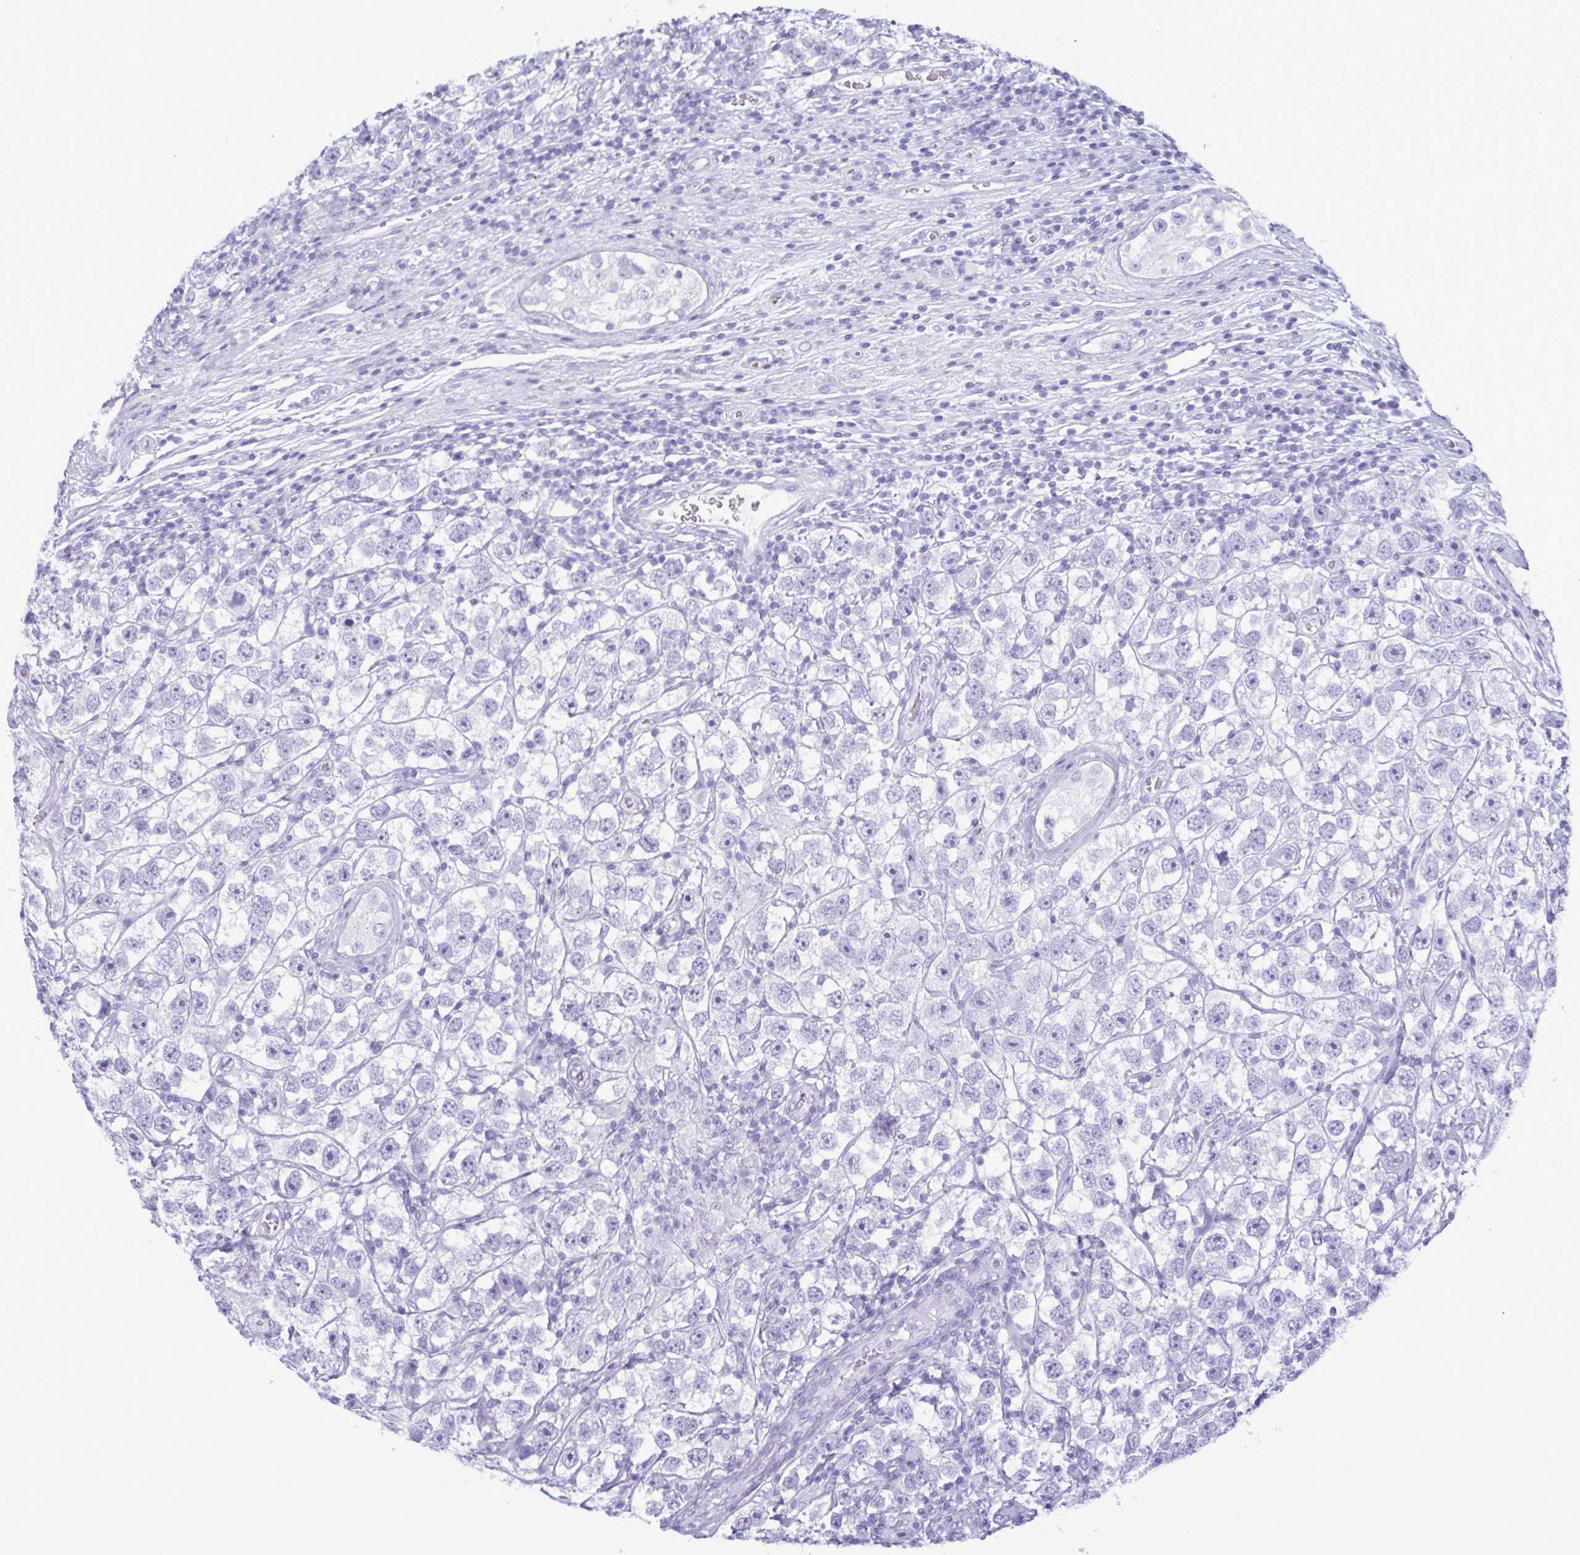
{"staining": {"intensity": "negative", "quantity": "none", "location": "none"}, "tissue": "testis cancer", "cell_type": "Tumor cells", "image_type": "cancer", "snomed": [{"axis": "morphology", "description": "Seminoma, NOS"}, {"axis": "topography", "description": "Testis"}], "caption": "Protein analysis of testis seminoma shows no significant positivity in tumor cells.", "gene": "LTF", "patient": {"sex": "male", "age": 26}}